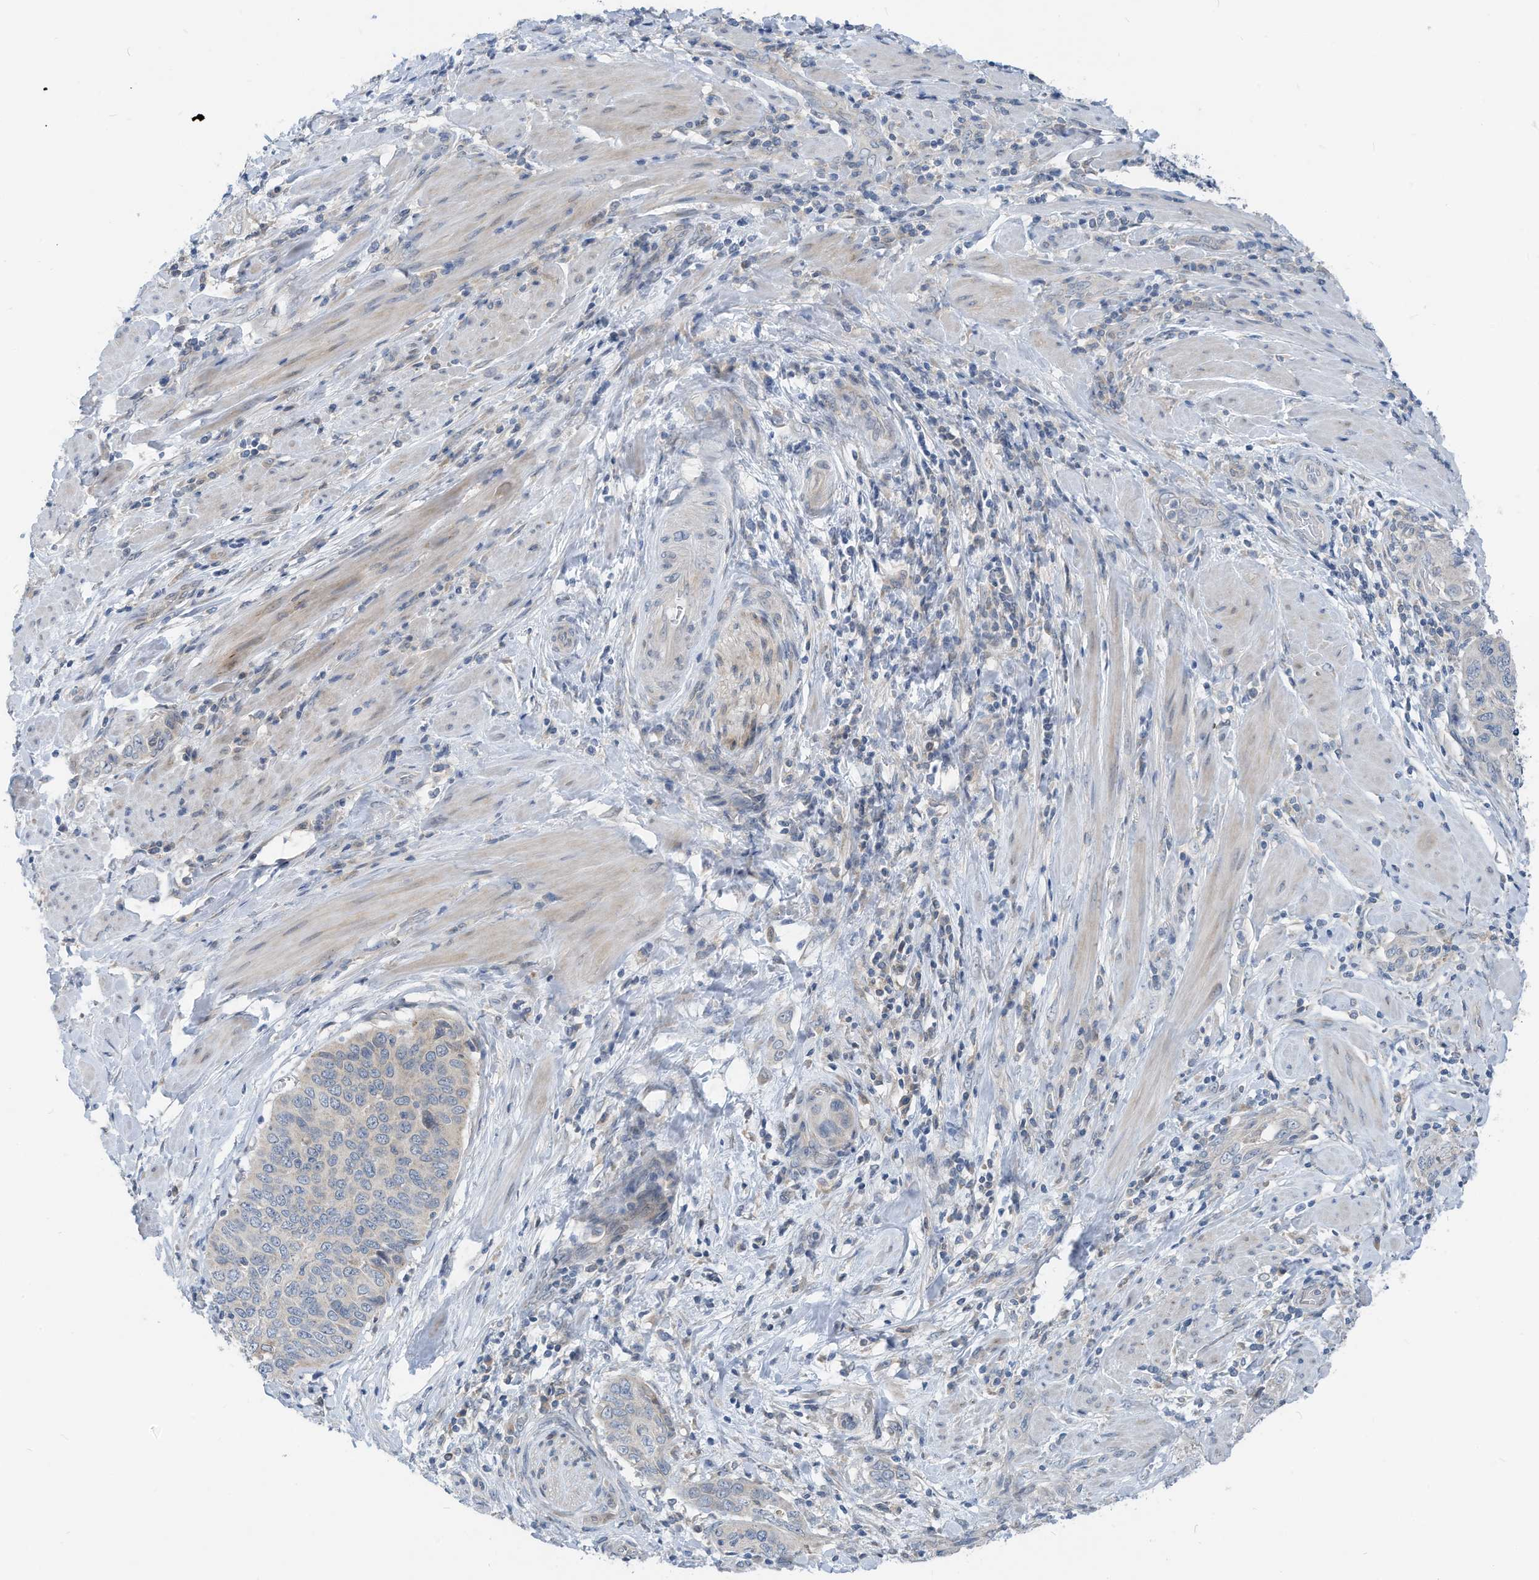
{"staining": {"intensity": "negative", "quantity": "none", "location": "none"}, "tissue": "cervical cancer", "cell_type": "Tumor cells", "image_type": "cancer", "snomed": [{"axis": "morphology", "description": "Squamous cell carcinoma, NOS"}, {"axis": "topography", "description": "Cervix"}], "caption": "Immunohistochemical staining of human cervical squamous cell carcinoma demonstrates no significant positivity in tumor cells.", "gene": "LDAH", "patient": {"sex": "female", "age": 60}}